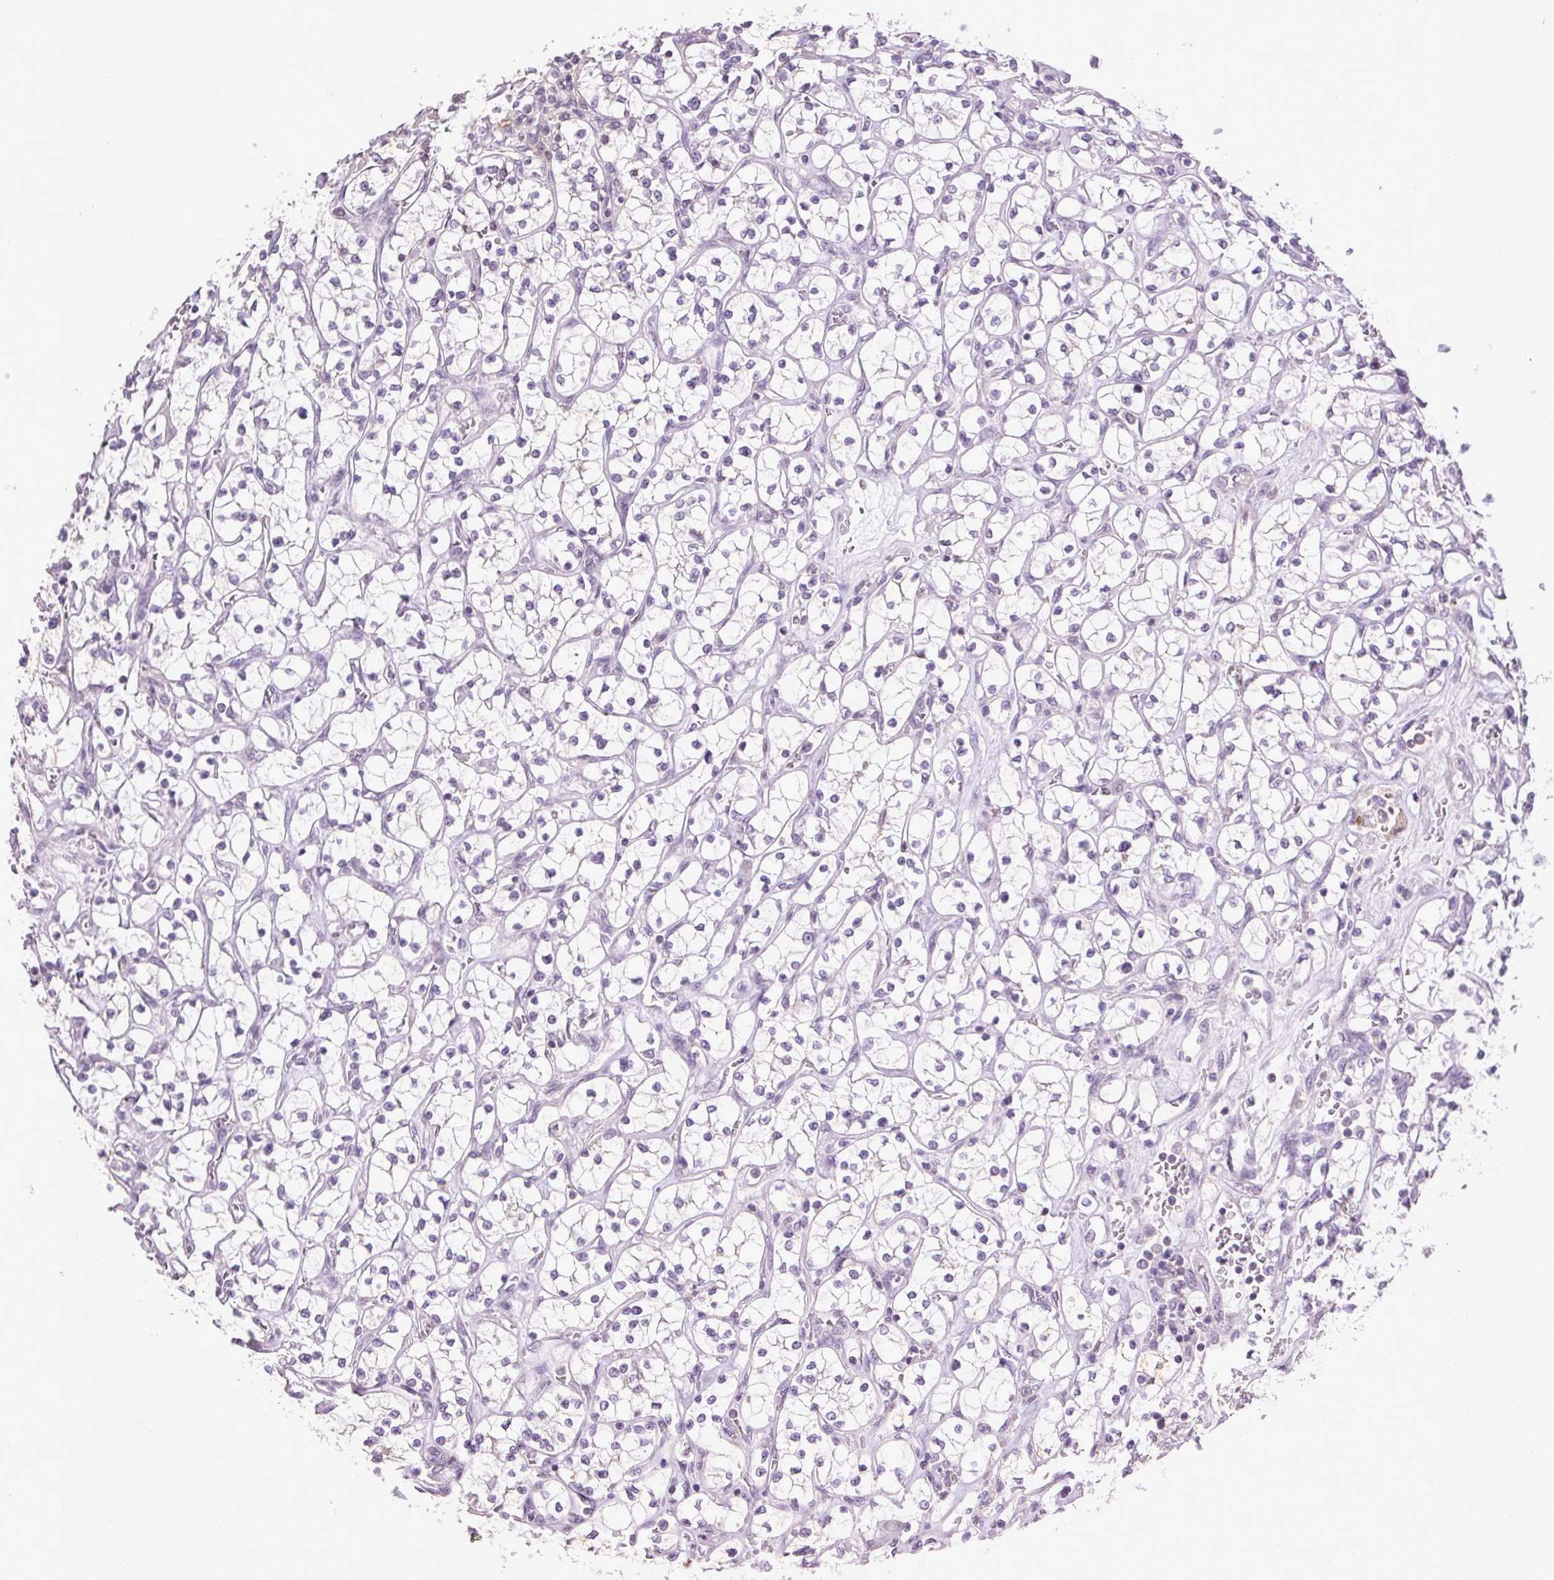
{"staining": {"intensity": "negative", "quantity": "none", "location": "none"}, "tissue": "renal cancer", "cell_type": "Tumor cells", "image_type": "cancer", "snomed": [{"axis": "morphology", "description": "Adenocarcinoma, NOS"}, {"axis": "topography", "description": "Kidney"}], "caption": "This is a micrograph of immunohistochemistry (IHC) staining of adenocarcinoma (renal), which shows no positivity in tumor cells.", "gene": "FNDC7", "patient": {"sex": "female", "age": 64}}